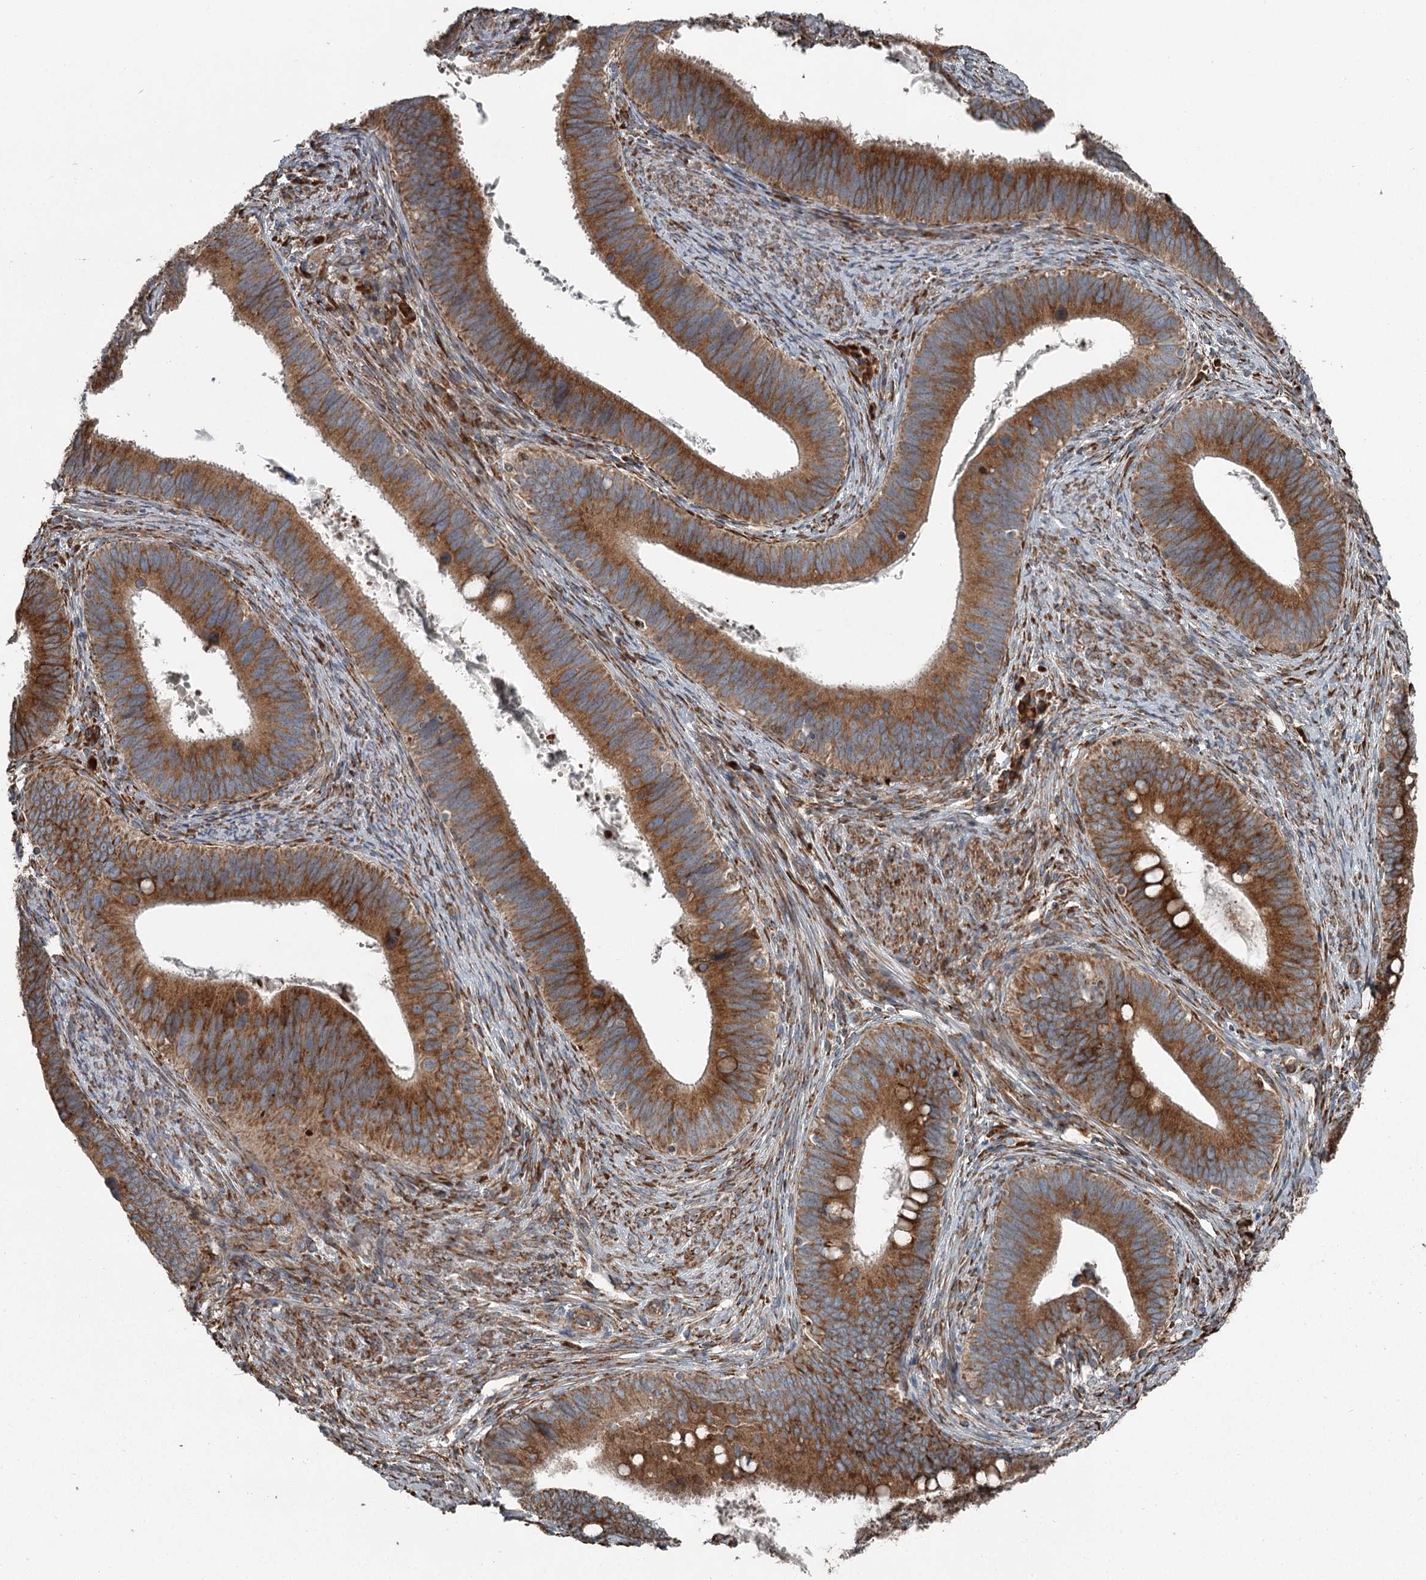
{"staining": {"intensity": "moderate", "quantity": ">75%", "location": "cytoplasmic/membranous"}, "tissue": "cervical cancer", "cell_type": "Tumor cells", "image_type": "cancer", "snomed": [{"axis": "morphology", "description": "Adenocarcinoma, NOS"}, {"axis": "topography", "description": "Cervix"}], "caption": "Immunohistochemistry (IHC) histopathology image of cervical cancer stained for a protein (brown), which shows medium levels of moderate cytoplasmic/membranous staining in approximately >75% of tumor cells.", "gene": "RASSF8", "patient": {"sex": "female", "age": 42}}